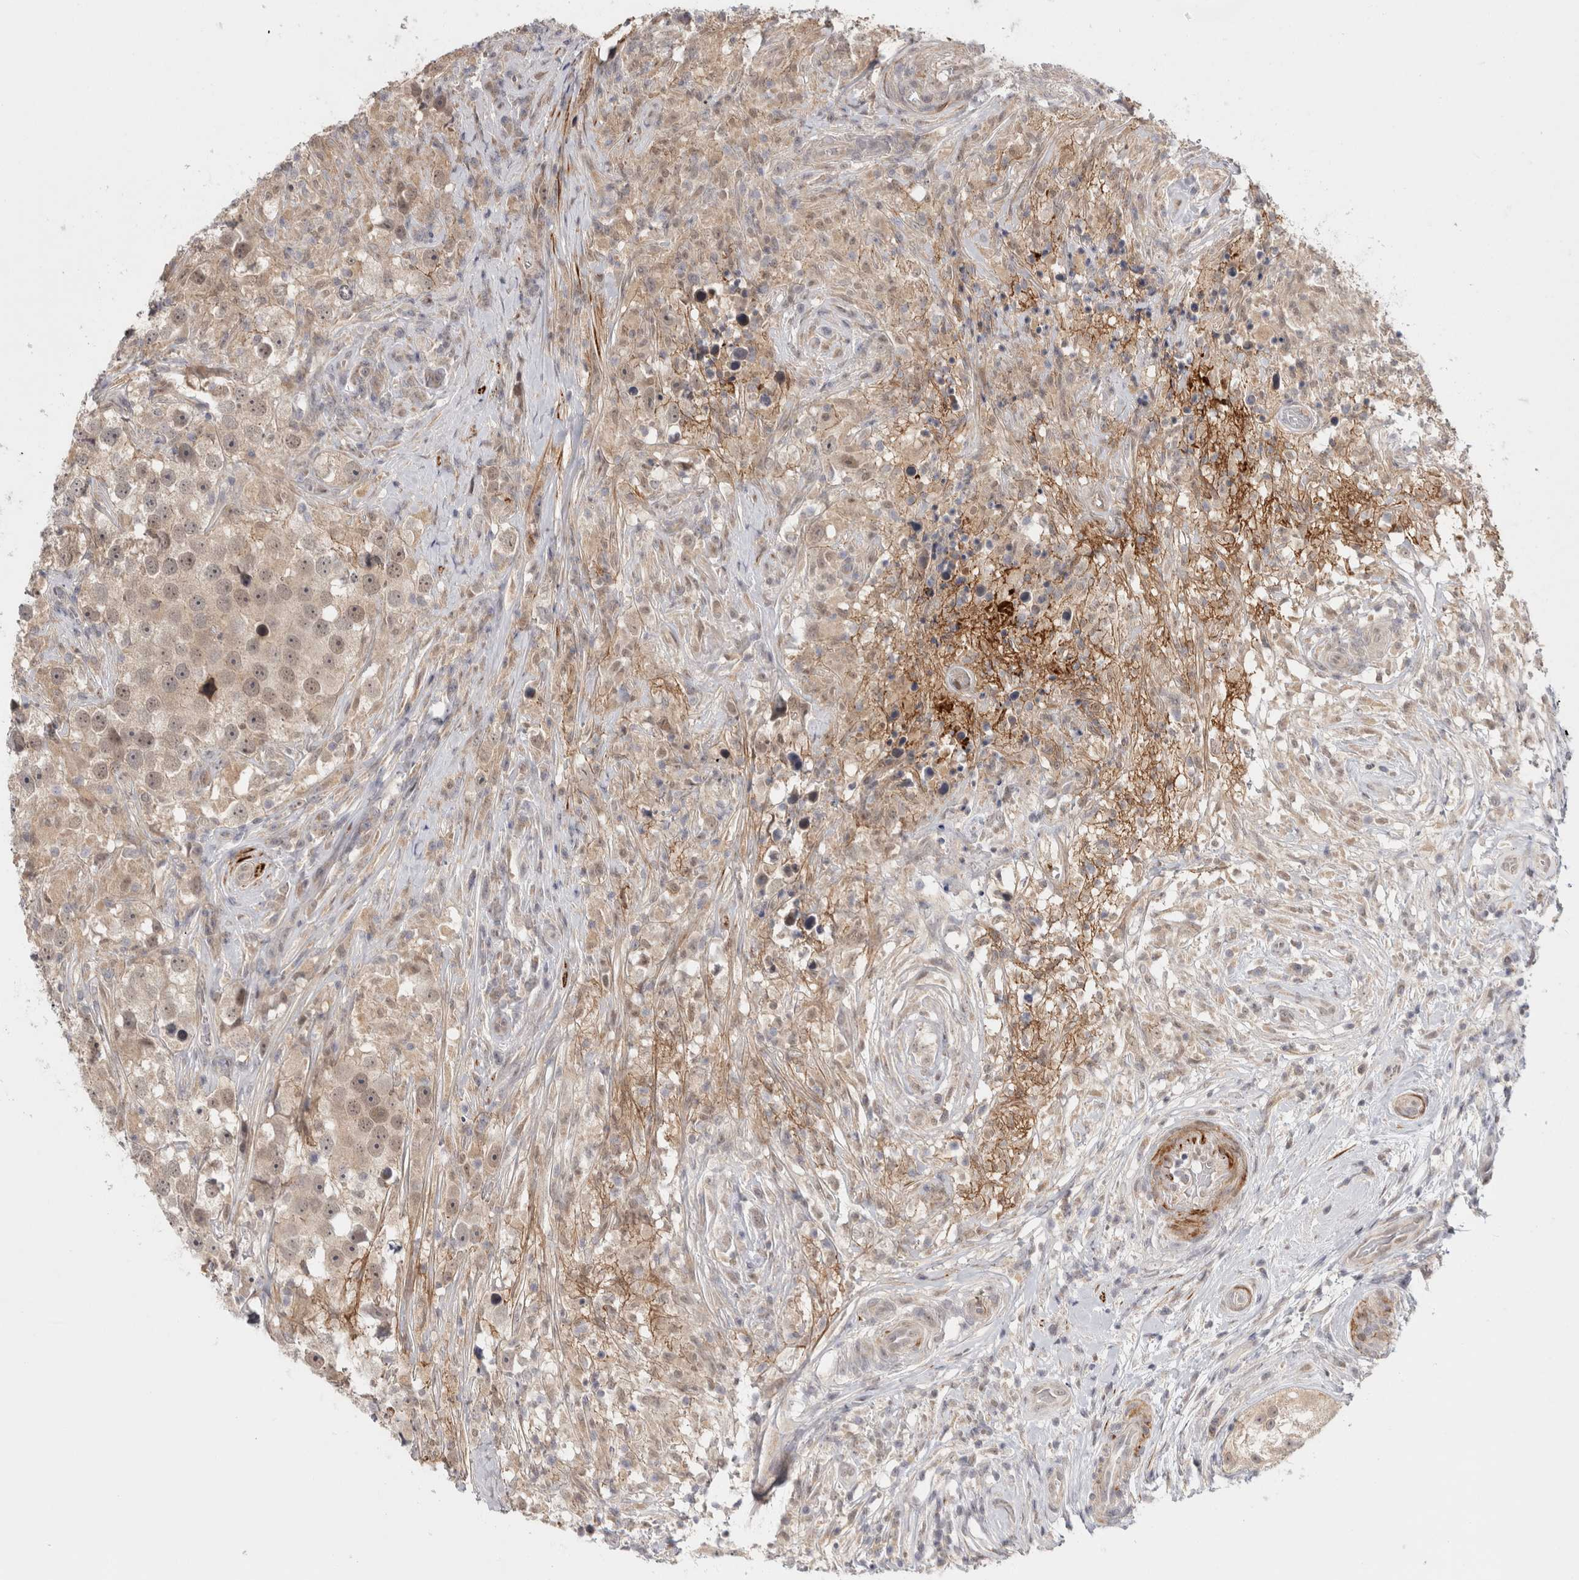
{"staining": {"intensity": "weak", "quantity": ">75%", "location": "cytoplasmic/membranous,nuclear"}, "tissue": "testis cancer", "cell_type": "Tumor cells", "image_type": "cancer", "snomed": [{"axis": "morphology", "description": "Seminoma, NOS"}, {"axis": "topography", "description": "Testis"}], "caption": "This micrograph reveals seminoma (testis) stained with IHC to label a protein in brown. The cytoplasmic/membranous and nuclear of tumor cells show weak positivity for the protein. Nuclei are counter-stained blue.", "gene": "ZNF318", "patient": {"sex": "male", "age": 49}}